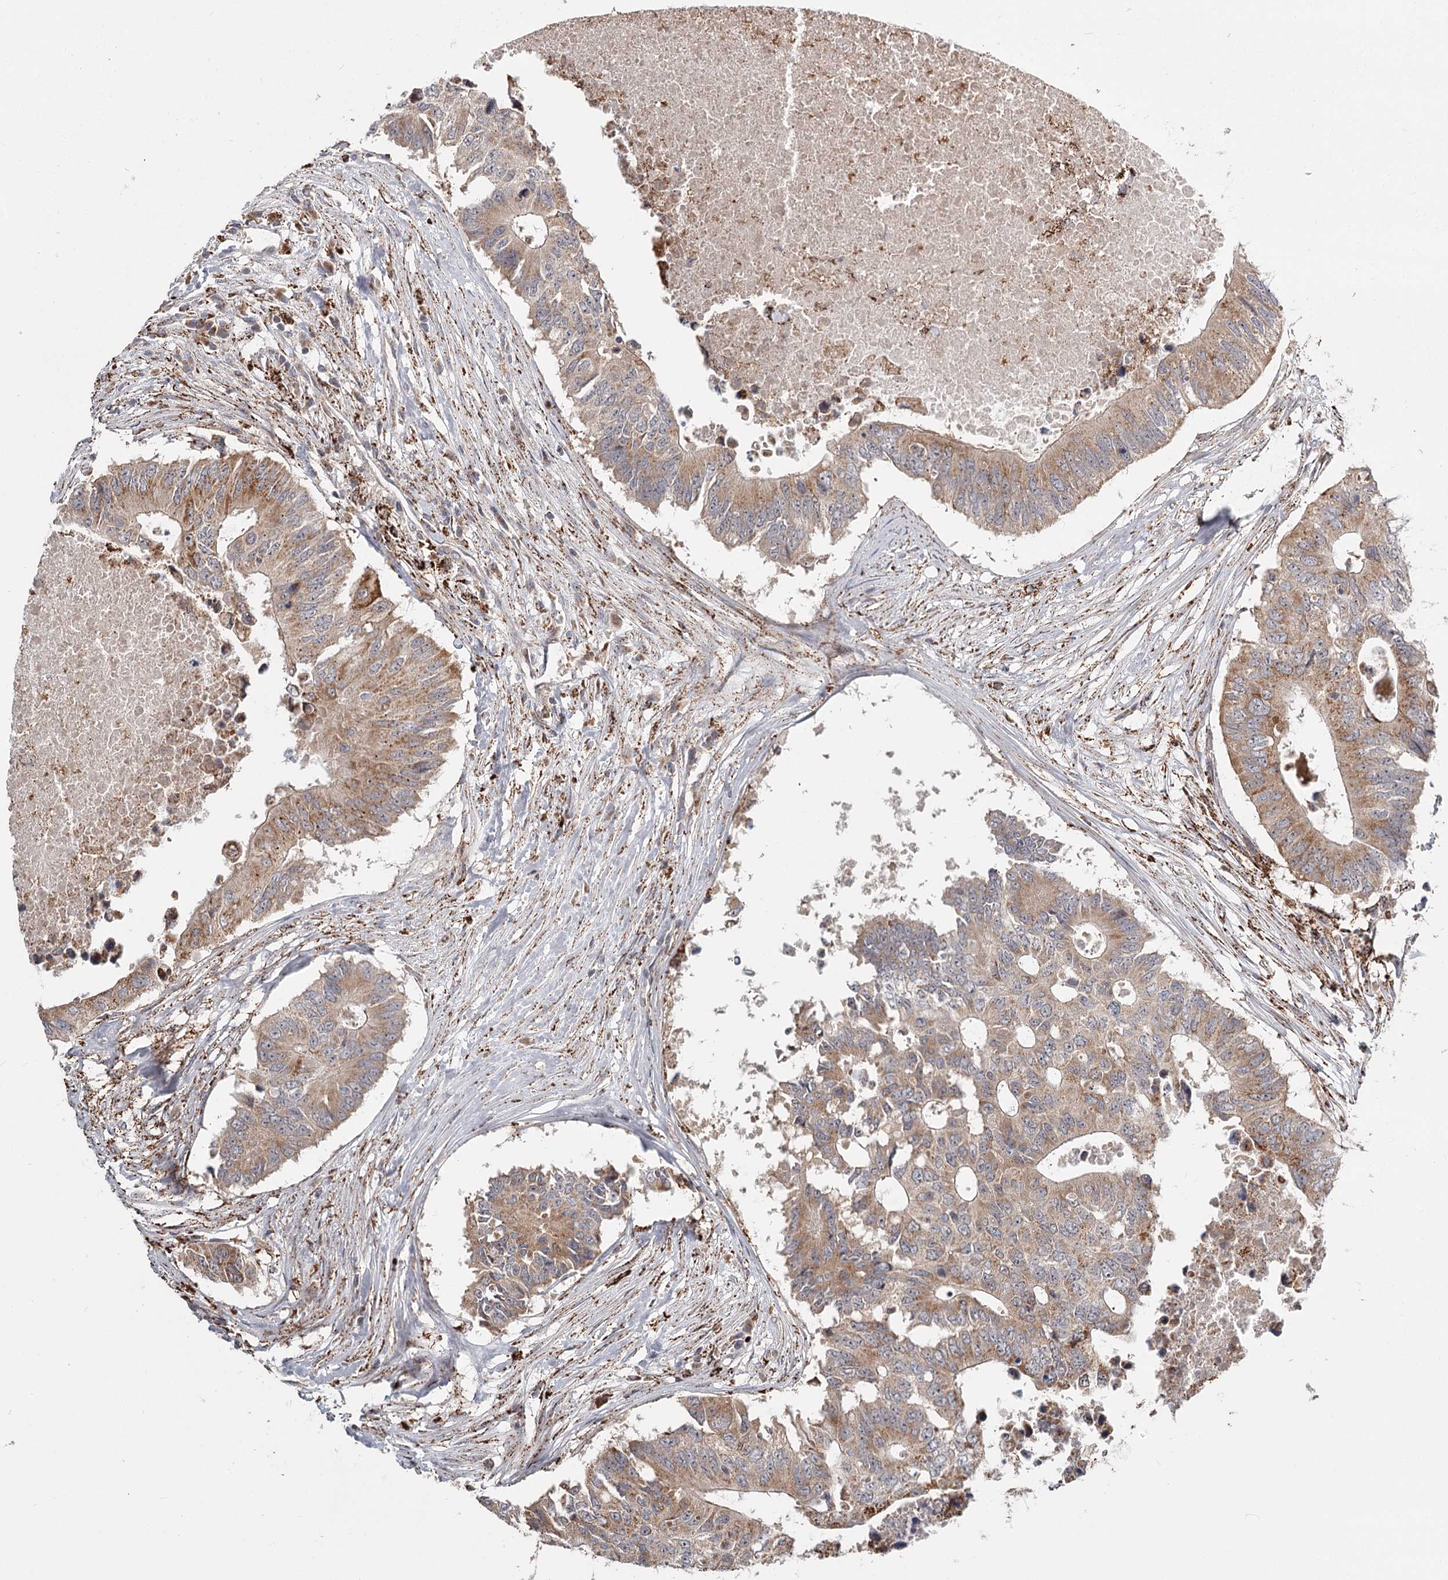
{"staining": {"intensity": "moderate", "quantity": ">75%", "location": "cytoplasmic/membranous"}, "tissue": "colorectal cancer", "cell_type": "Tumor cells", "image_type": "cancer", "snomed": [{"axis": "morphology", "description": "Adenocarcinoma, NOS"}, {"axis": "topography", "description": "Colon"}], "caption": "Immunohistochemical staining of human colorectal adenocarcinoma exhibits medium levels of moderate cytoplasmic/membranous protein positivity in about >75% of tumor cells. The protein is shown in brown color, while the nuclei are stained blue.", "gene": "CDC123", "patient": {"sex": "male", "age": 71}}